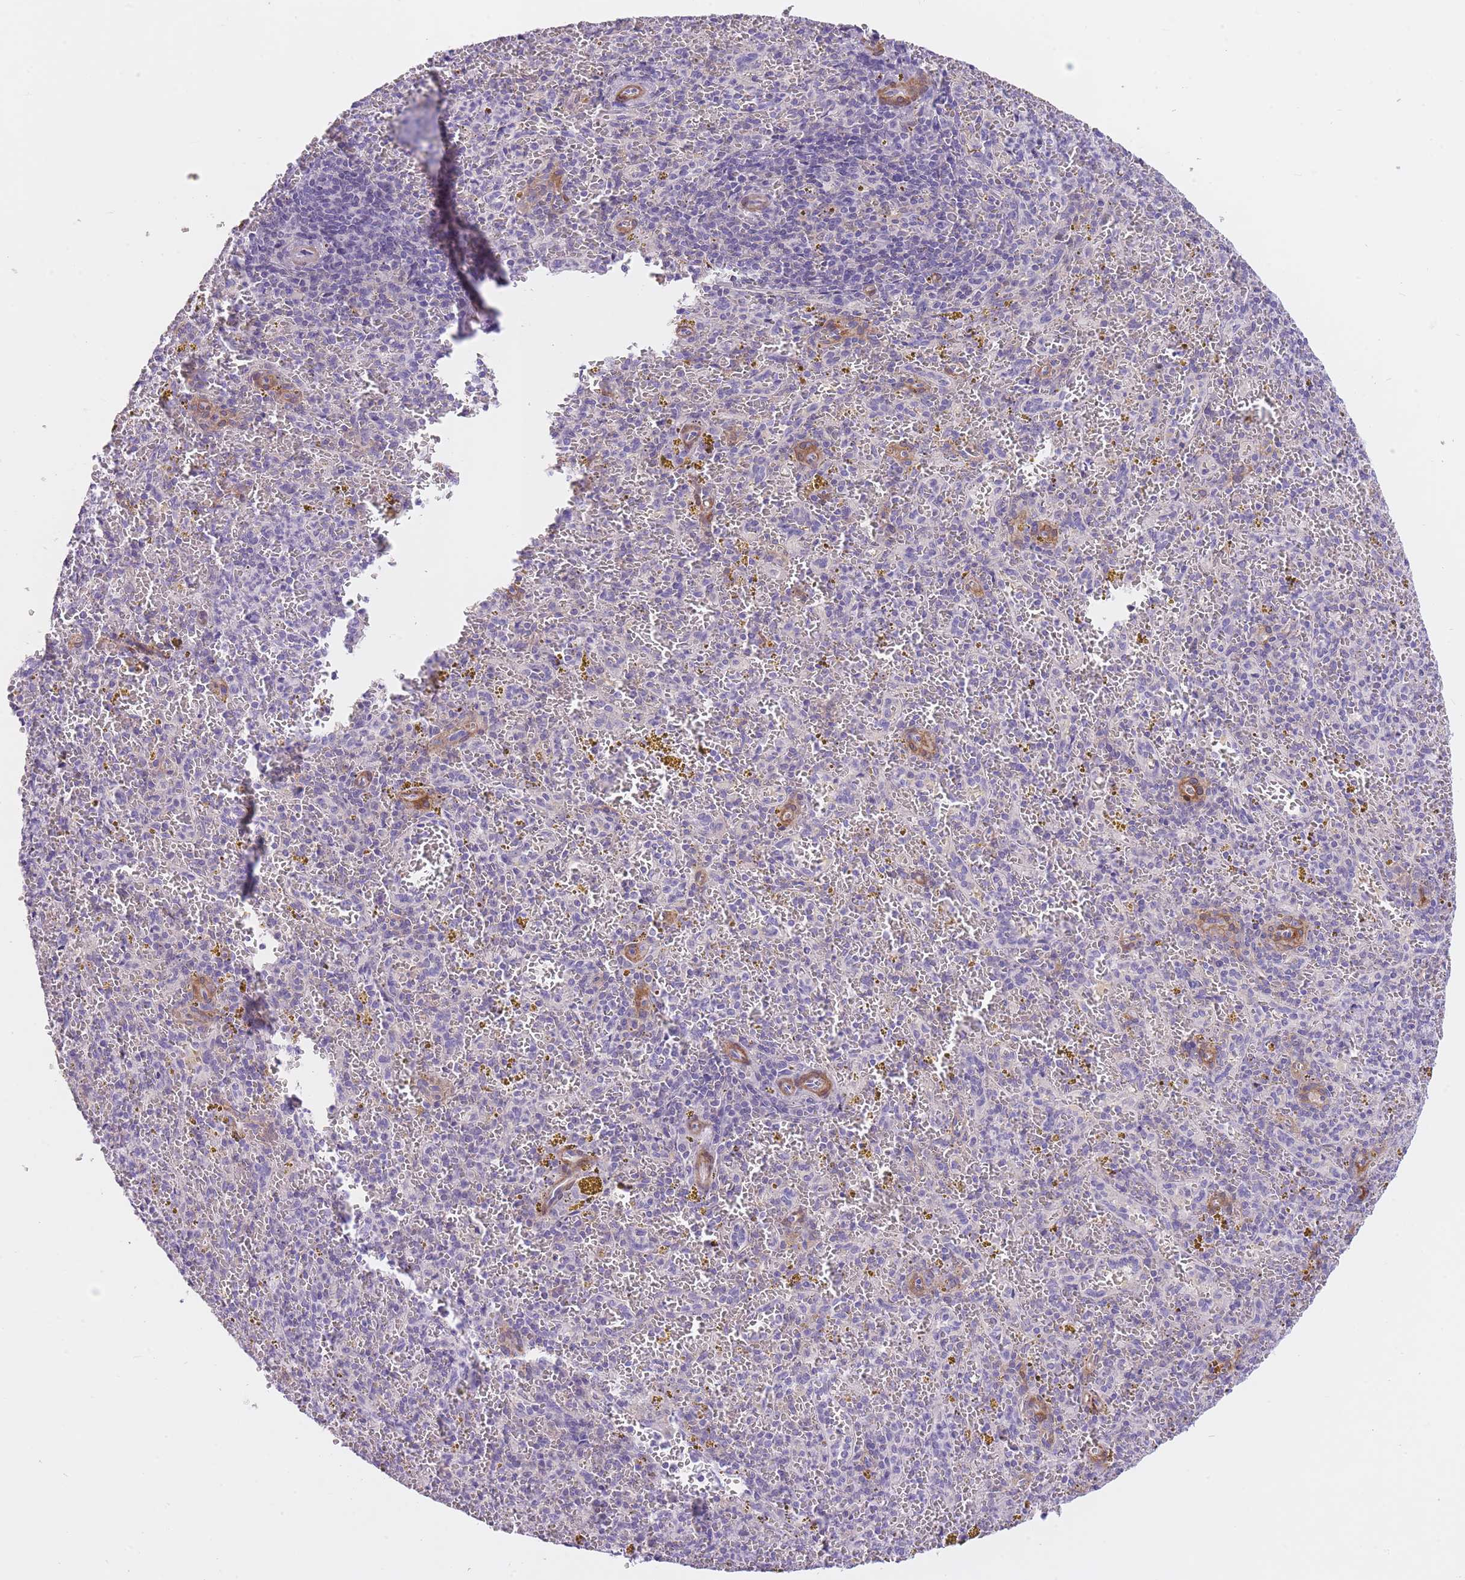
{"staining": {"intensity": "negative", "quantity": "none", "location": "none"}, "tissue": "spleen", "cell_type": "Cells in red pulp", "image_type": "normal", "snomed": [{"axis": "morphology", "description": "Normal tissue, NOS"}, {"axis": "topography", "description": "Spleen"}], "caption": "Immunohistochemical staining of benign human spleen shows no significant positivity in cells in red pulp.", "gene": "OR11H12", "patient": {"sex": "male", "age": 57}}